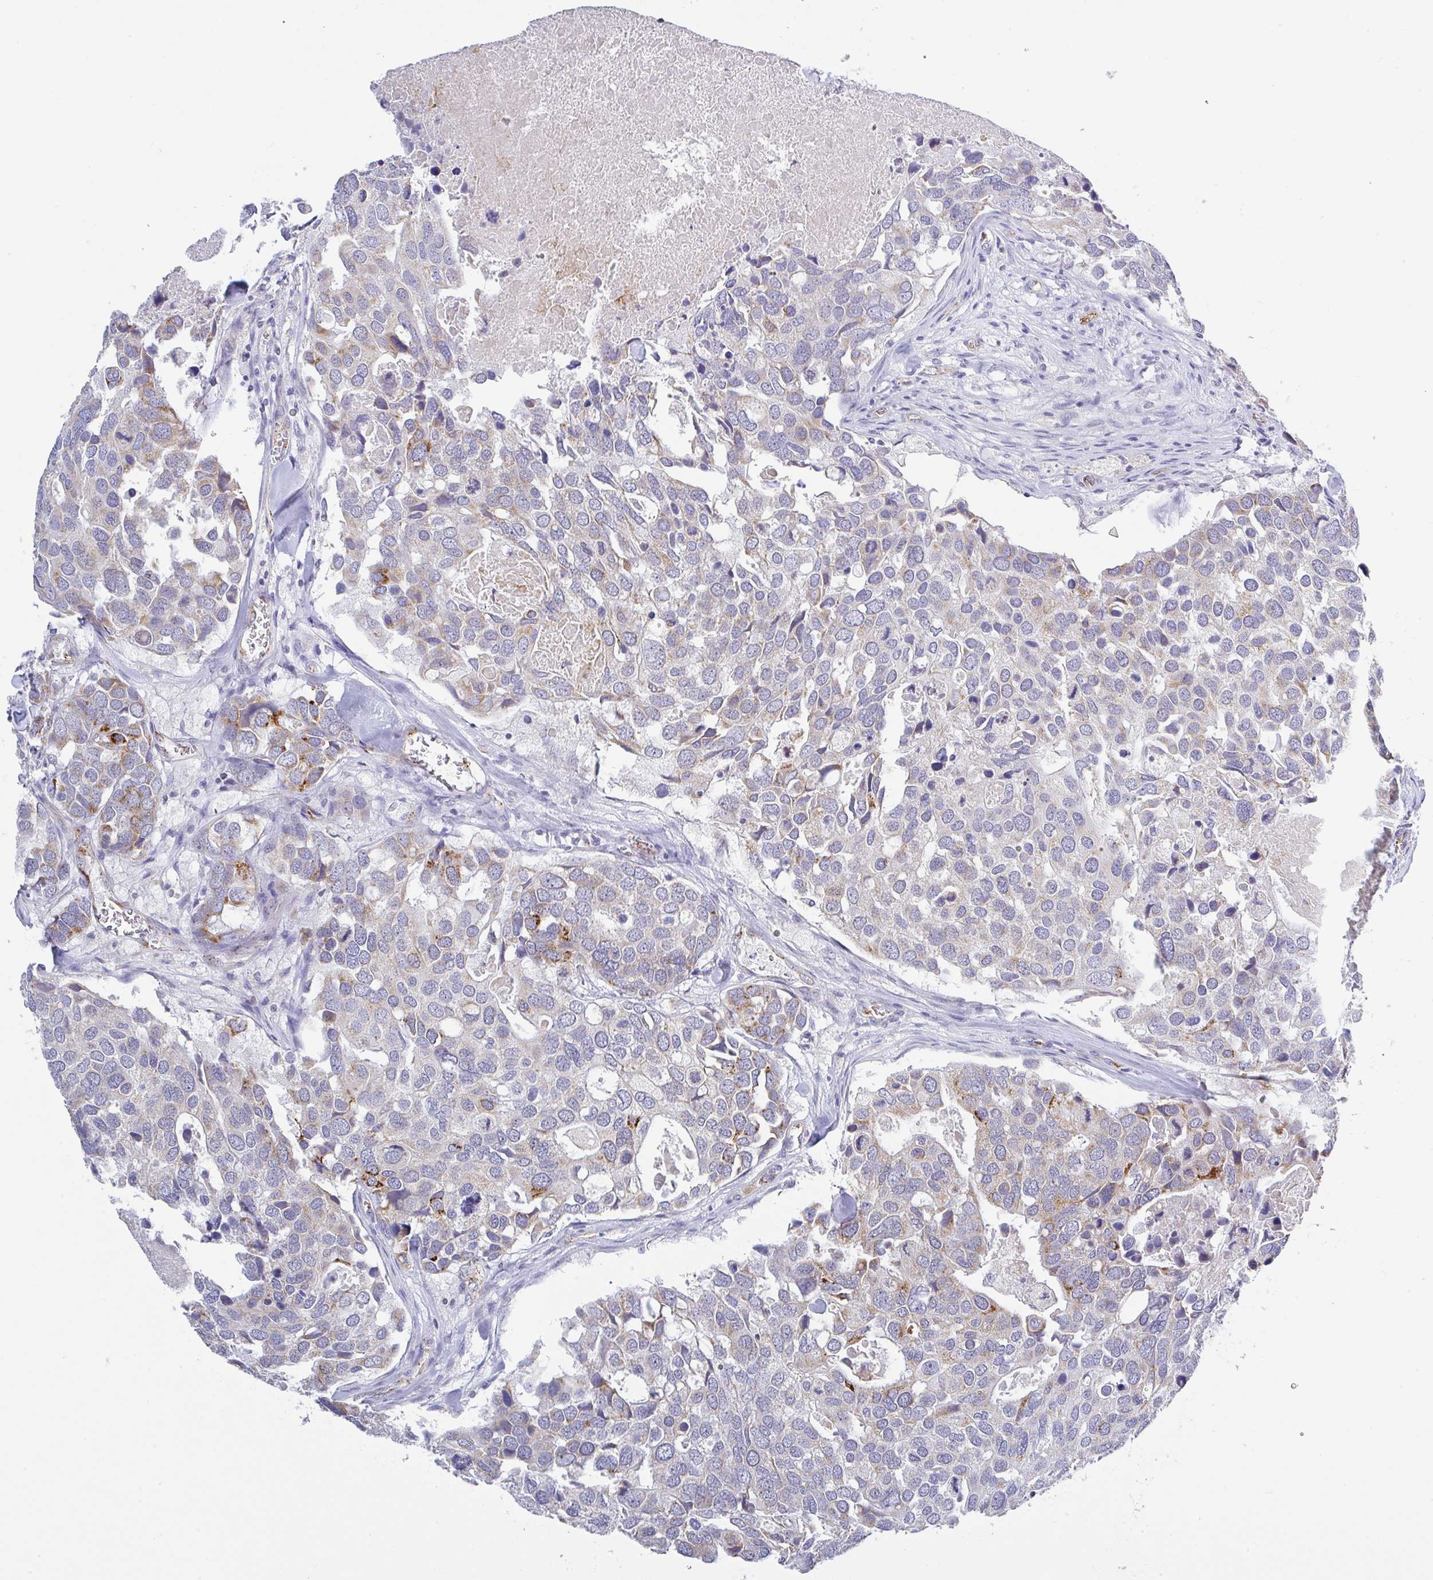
{"staining": {"intensity": "moderate", "quantity": "<25%", "location": "cytoplasmic/membranous"}, "tissue": "breast cancer", "cell_type": "Tumor cells", "image_type": "cancer", "snomed": [{"axis": "morphology", "description": "Duct carcinoma"}, {"axis": "topography", "description": "Breast"}], "caption": "Immunohistochemistry (DAB (3,3'-diaminobenzidine)) staining of breast cancer reveals moderate cytoplasmic/membranous protein expression in about <25% of tumor cells.", "gene": "PLCD4", "patient": {"sex": "female", "age": 83}}